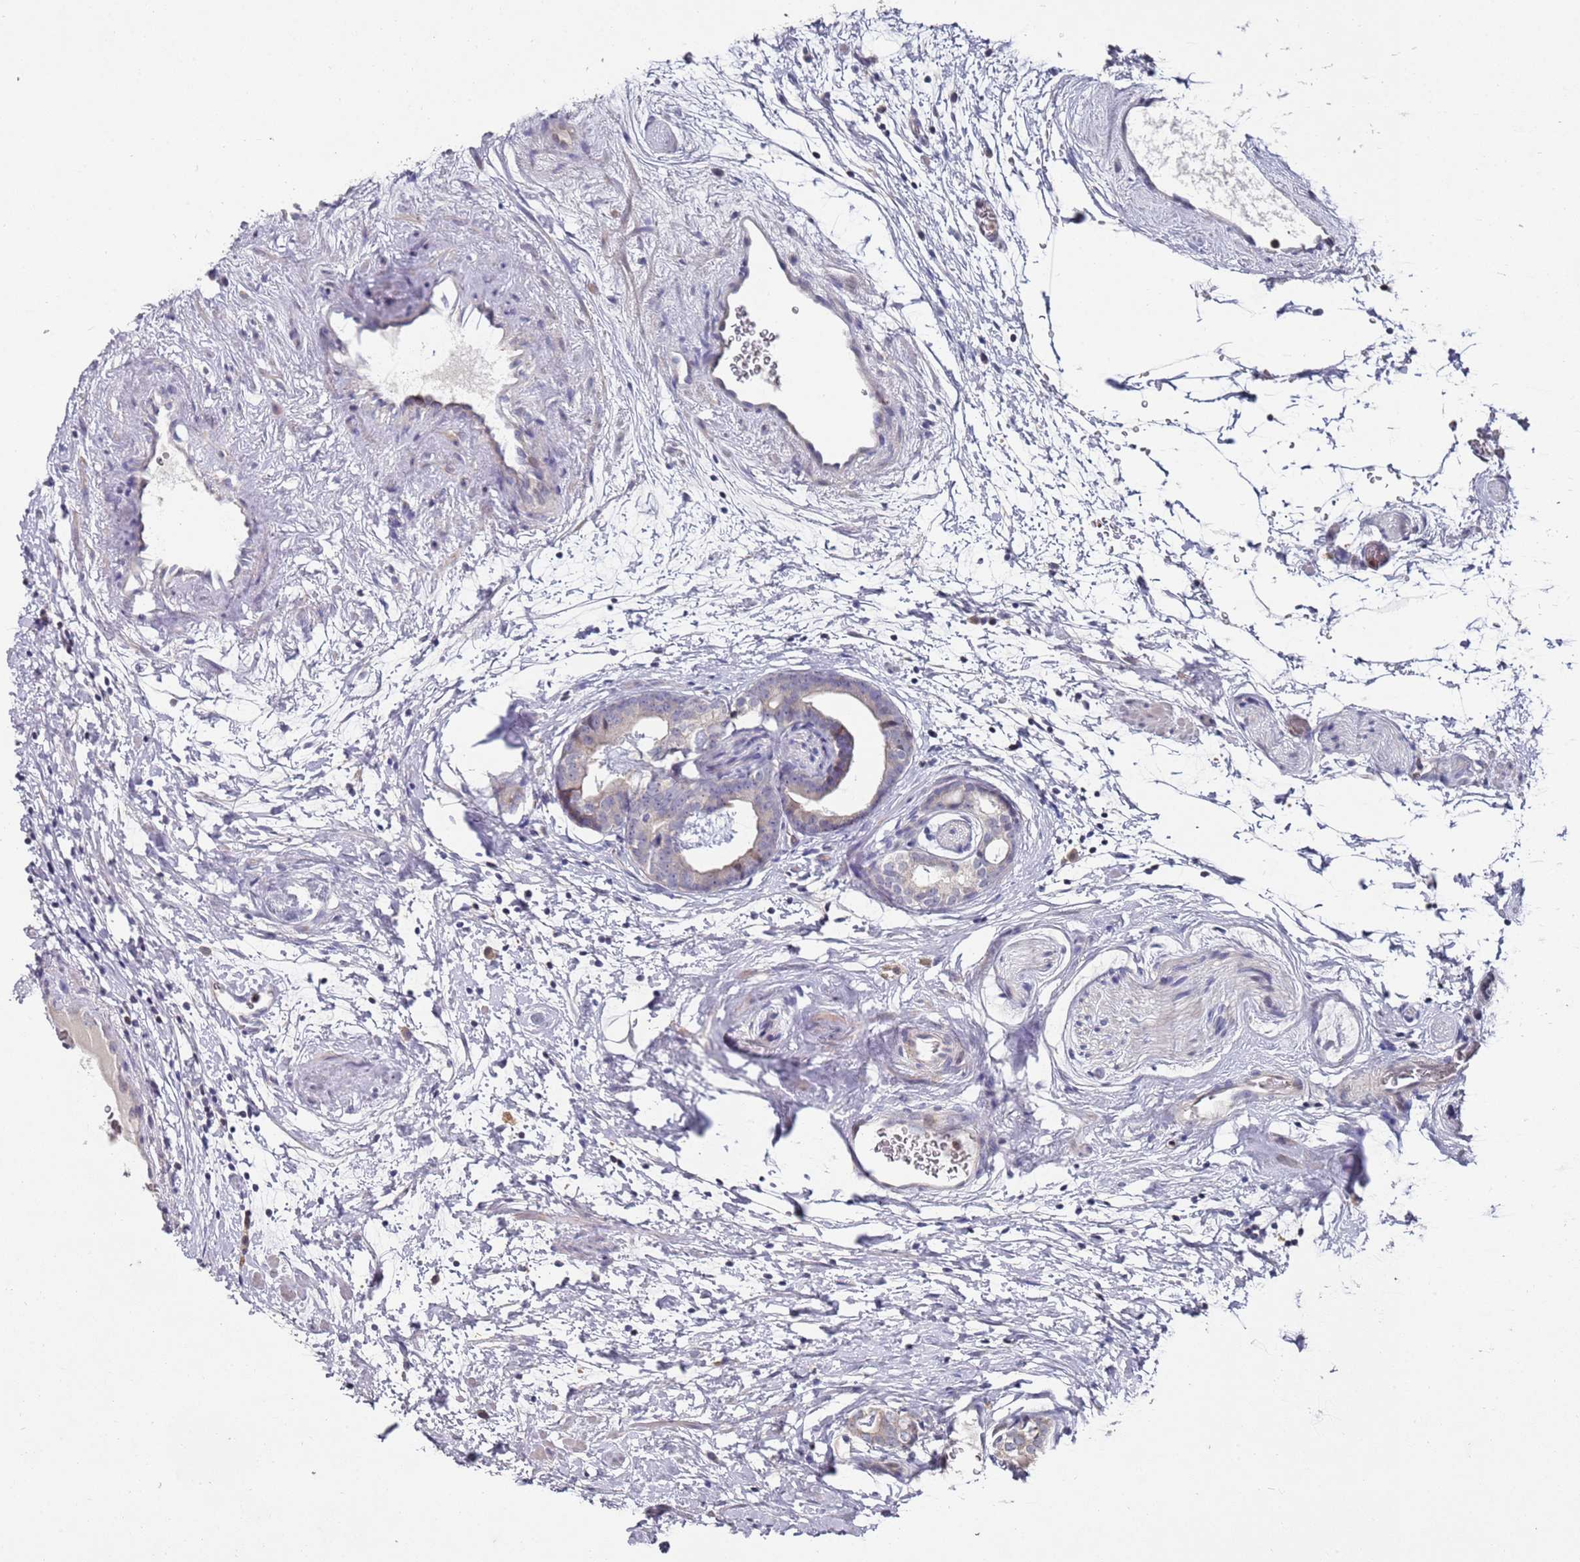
{"staining": {"intensity": "negative", "quantity": "none", "location": "none"}, "tissue": "prostate cancer", "cell_type": "Tumor cells", "image_type": "cancer", "snomed": [{"axis": "morphology", "description": "Adenocarcinoma, Low grade"}, {"axis": "topography", "description": "Prostate"}], "caption": "This is an immunohistochemistry photomicrograph of prostate adenocarcinoma (low-grade). There is no expression in tumor cells.", "gene": "LACC1", "patient": {"sex": "male", "age": 63}}